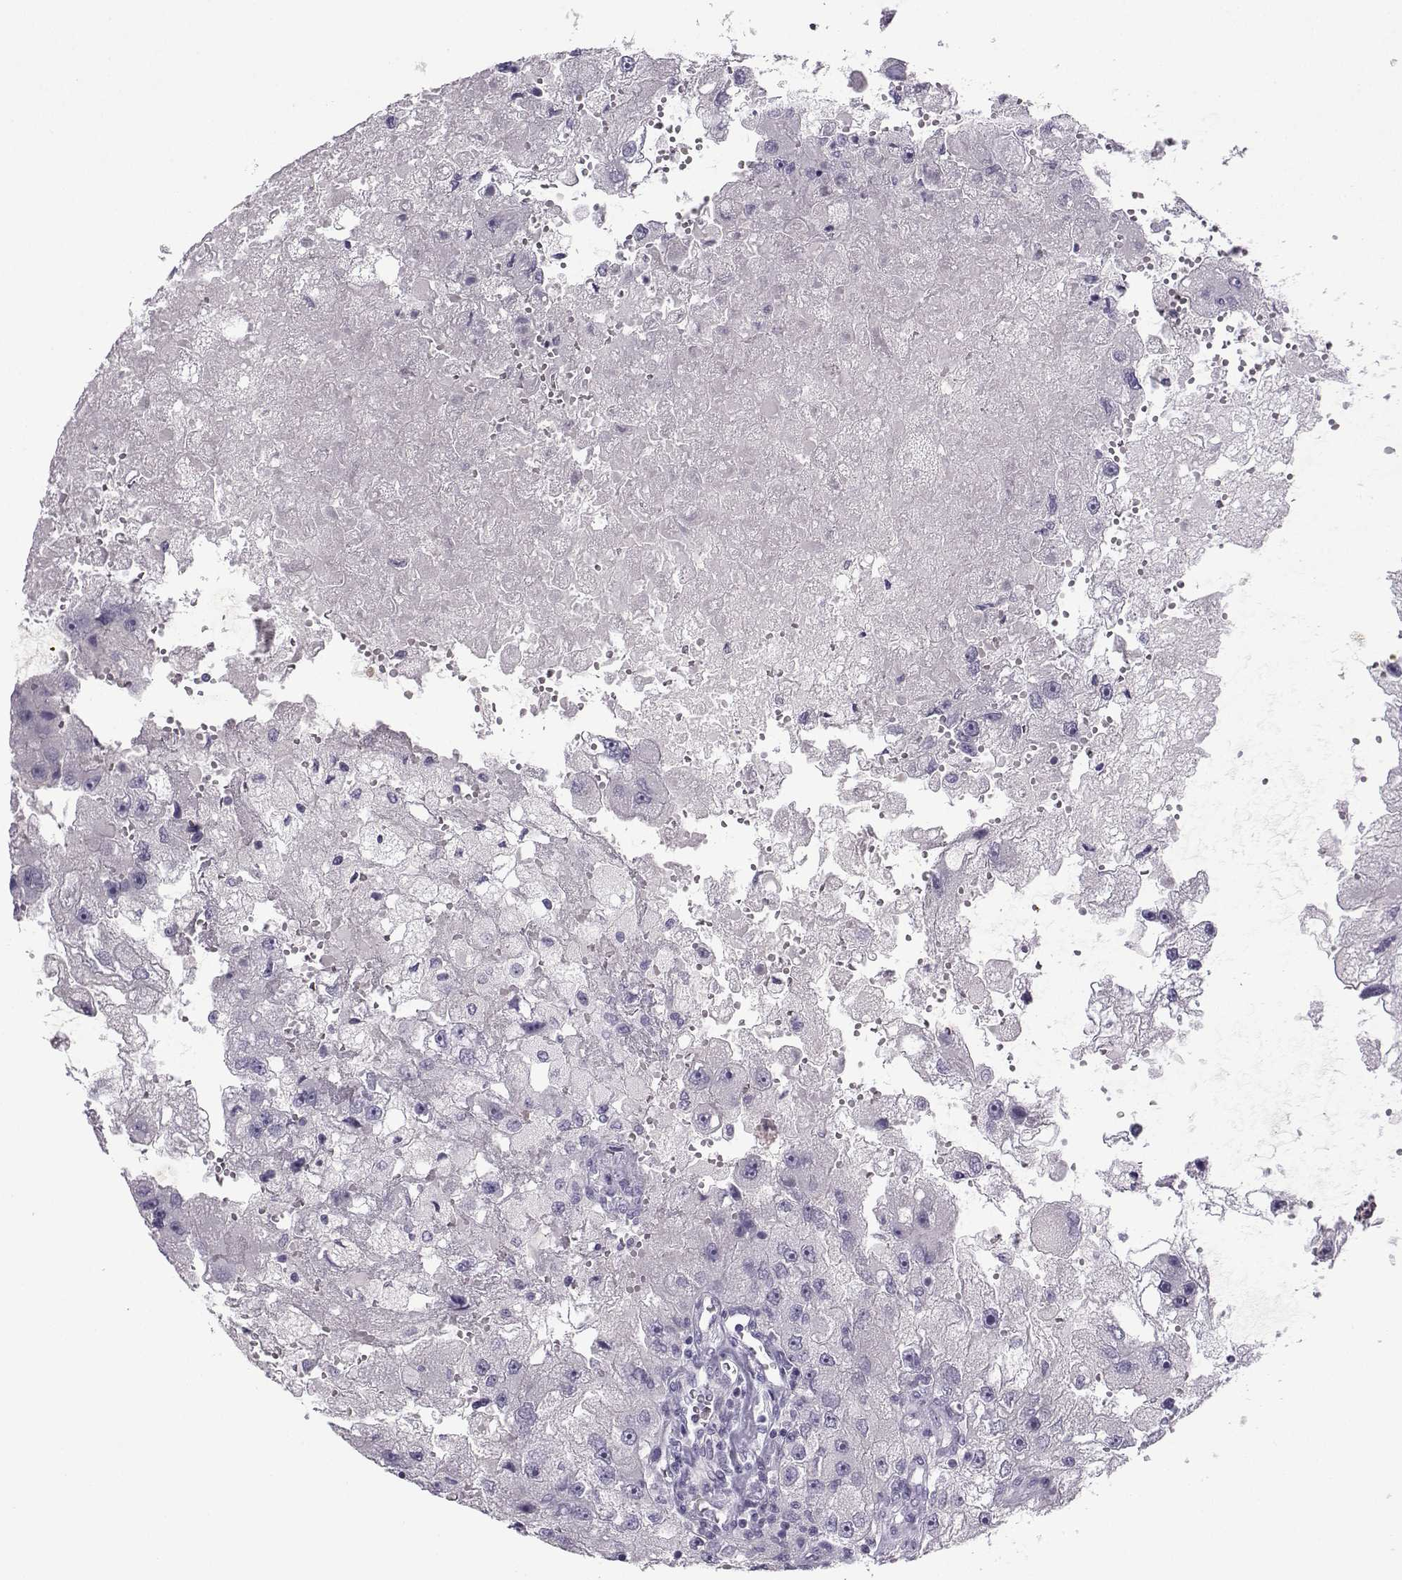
{"staining": {"intensity": "negative", "quantity": "none", "location": "none"}, "tissue": "renal cancer", "cell_type": "Tumor cells", "image_type": "cancer", "snomed": [{"axis": "morphology", "description": "Adenocarcinoma, NOS"}, {"axis": "topography", "description": "Kidney"}], "caption": "Human adenocarcinoma (renal) stained for a protein using immunohistochemistry demonstrates no staining in tumor cells.", "gene": "ARMC2", "patient": {"sex": "male", "age": 63}}